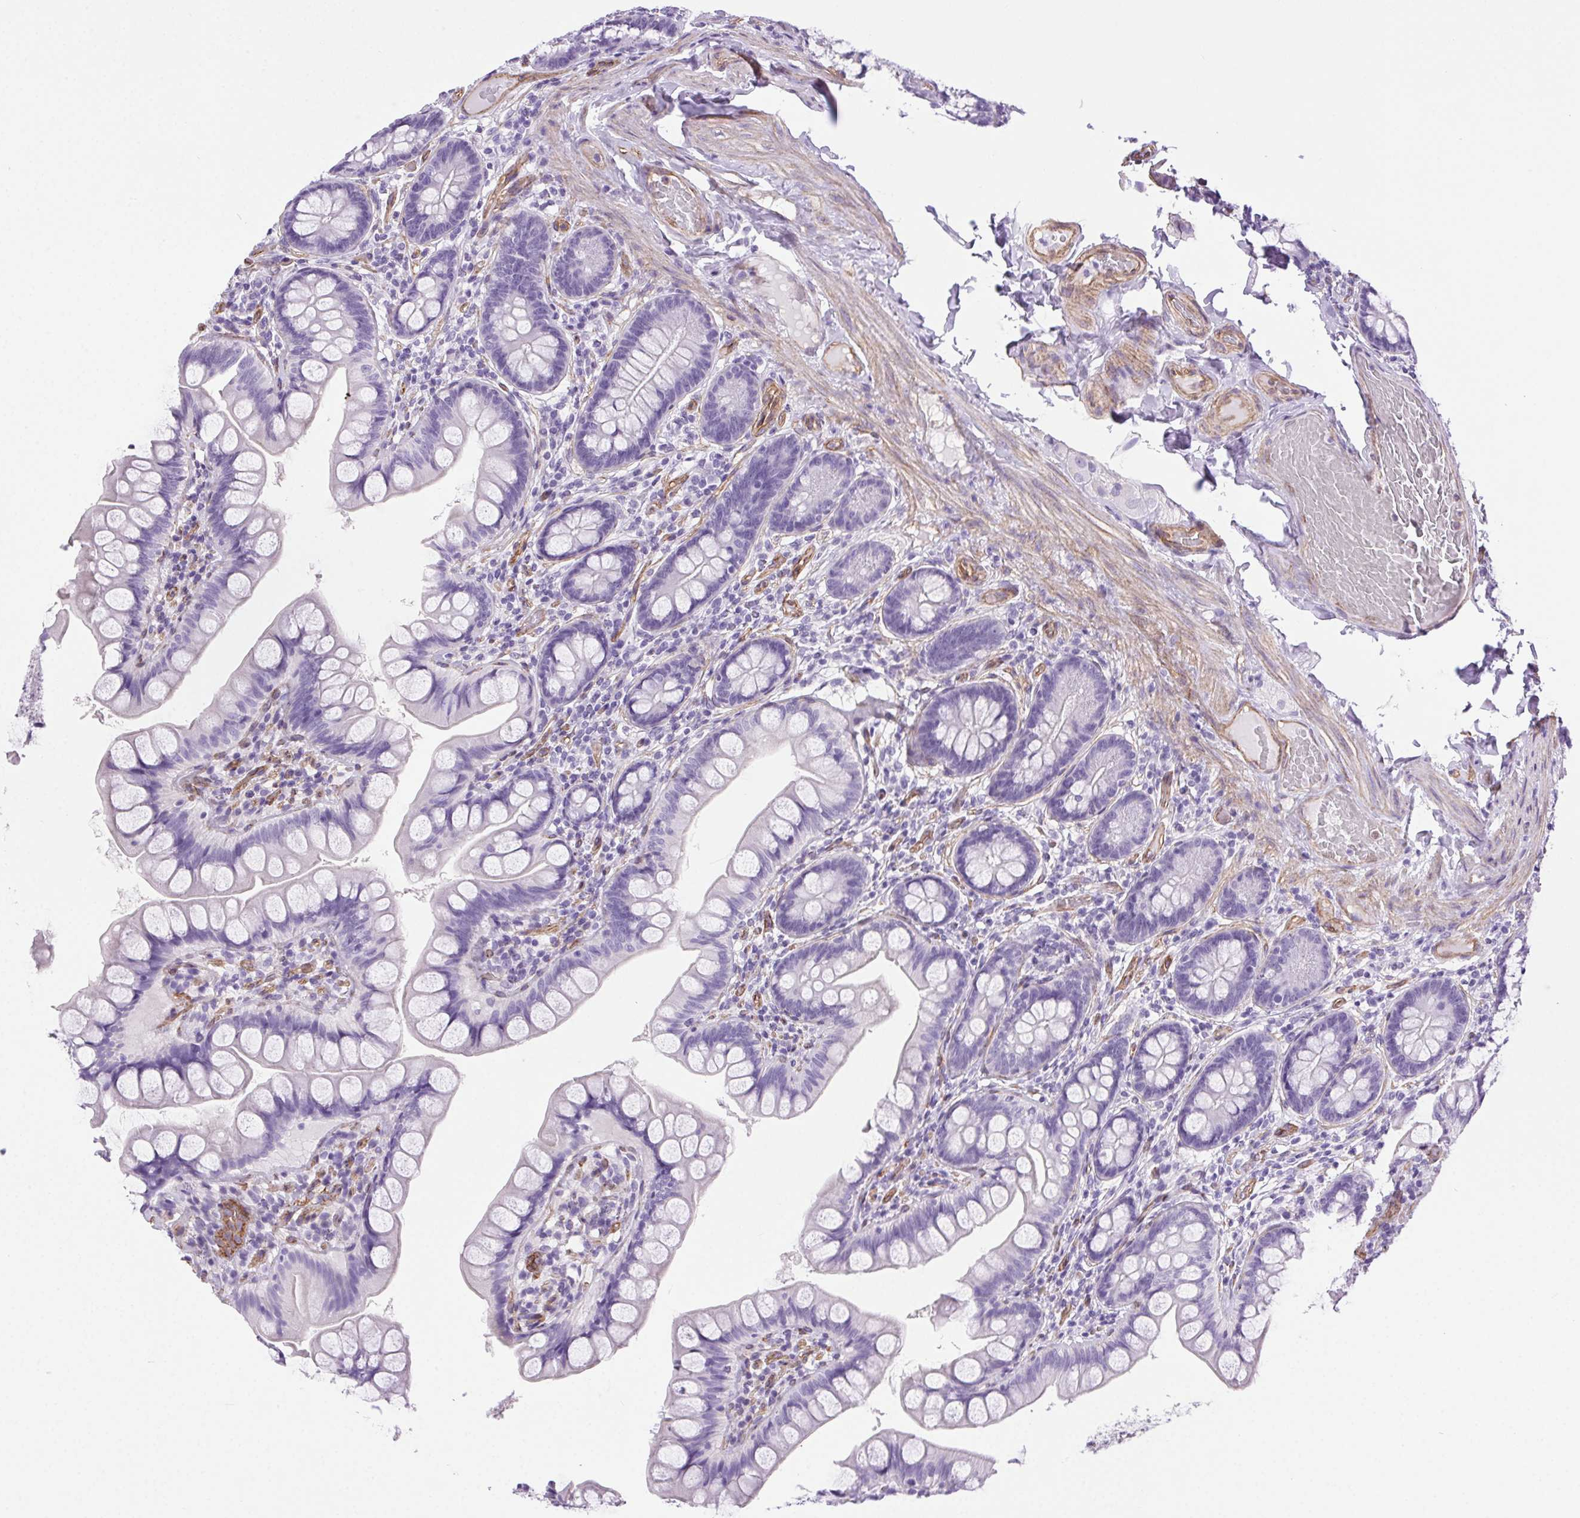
{"staining": {"intensity": "negative", "quantity": "none", "location": "none"}, "tissue": "small intestine", "cell_type": "Glandular cells", "image_type": "normal", "snomed": [{"axis": "morphology", "description": "Normal tissue, NOS"}, {"axis": "topography", "description": "Small intestine"}], "caption": "The photomicrograph exhibits no significant expression in glandular cells of small intestine.", "gene": "SHCBP1L", "patient": {"sex": "male", "age": 70}}